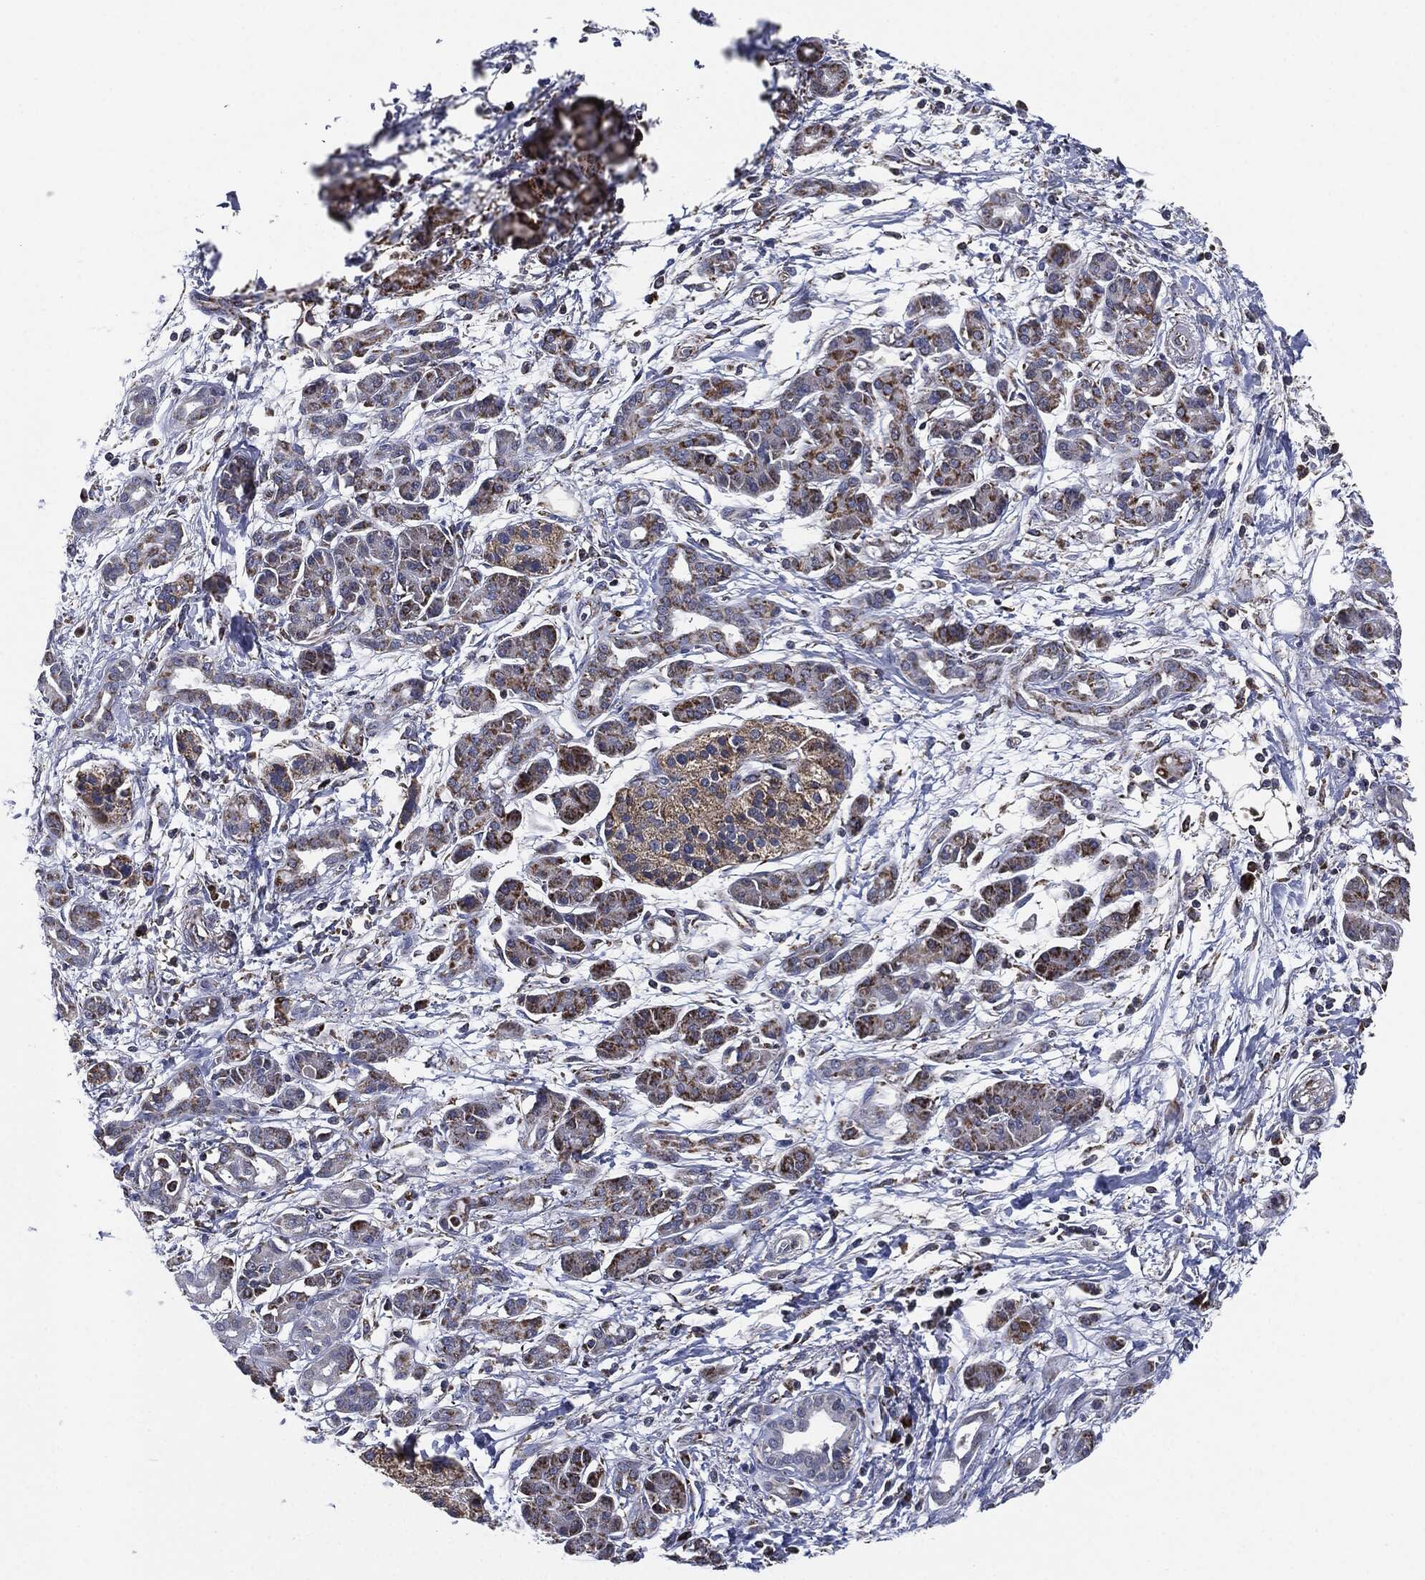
{"staining": {"intensity": "strong", "quantity": ">75%", "location": "cytoplasmic/membranous"}, "tissue": "pancreatic cancer", "cell_type": "Tumor cells", "image_type": "cancer", "snomed": [{"axis": "morphology", "description": "Adenocarcinoma, NOS"}, {"axis": "topography", "description": "Pancreas"}], "caption": "Immunohistochemical staining of pancreatic adenocarcinoma shows high levels of strong cytoplasmic/membranous protein positivity in about >75% of tumor cells. The protein of interest is shown in brown color, while the nuclei are stained blue.", "gene": "NDUFV2", "patient": {"sex": "male", "age": 72}}